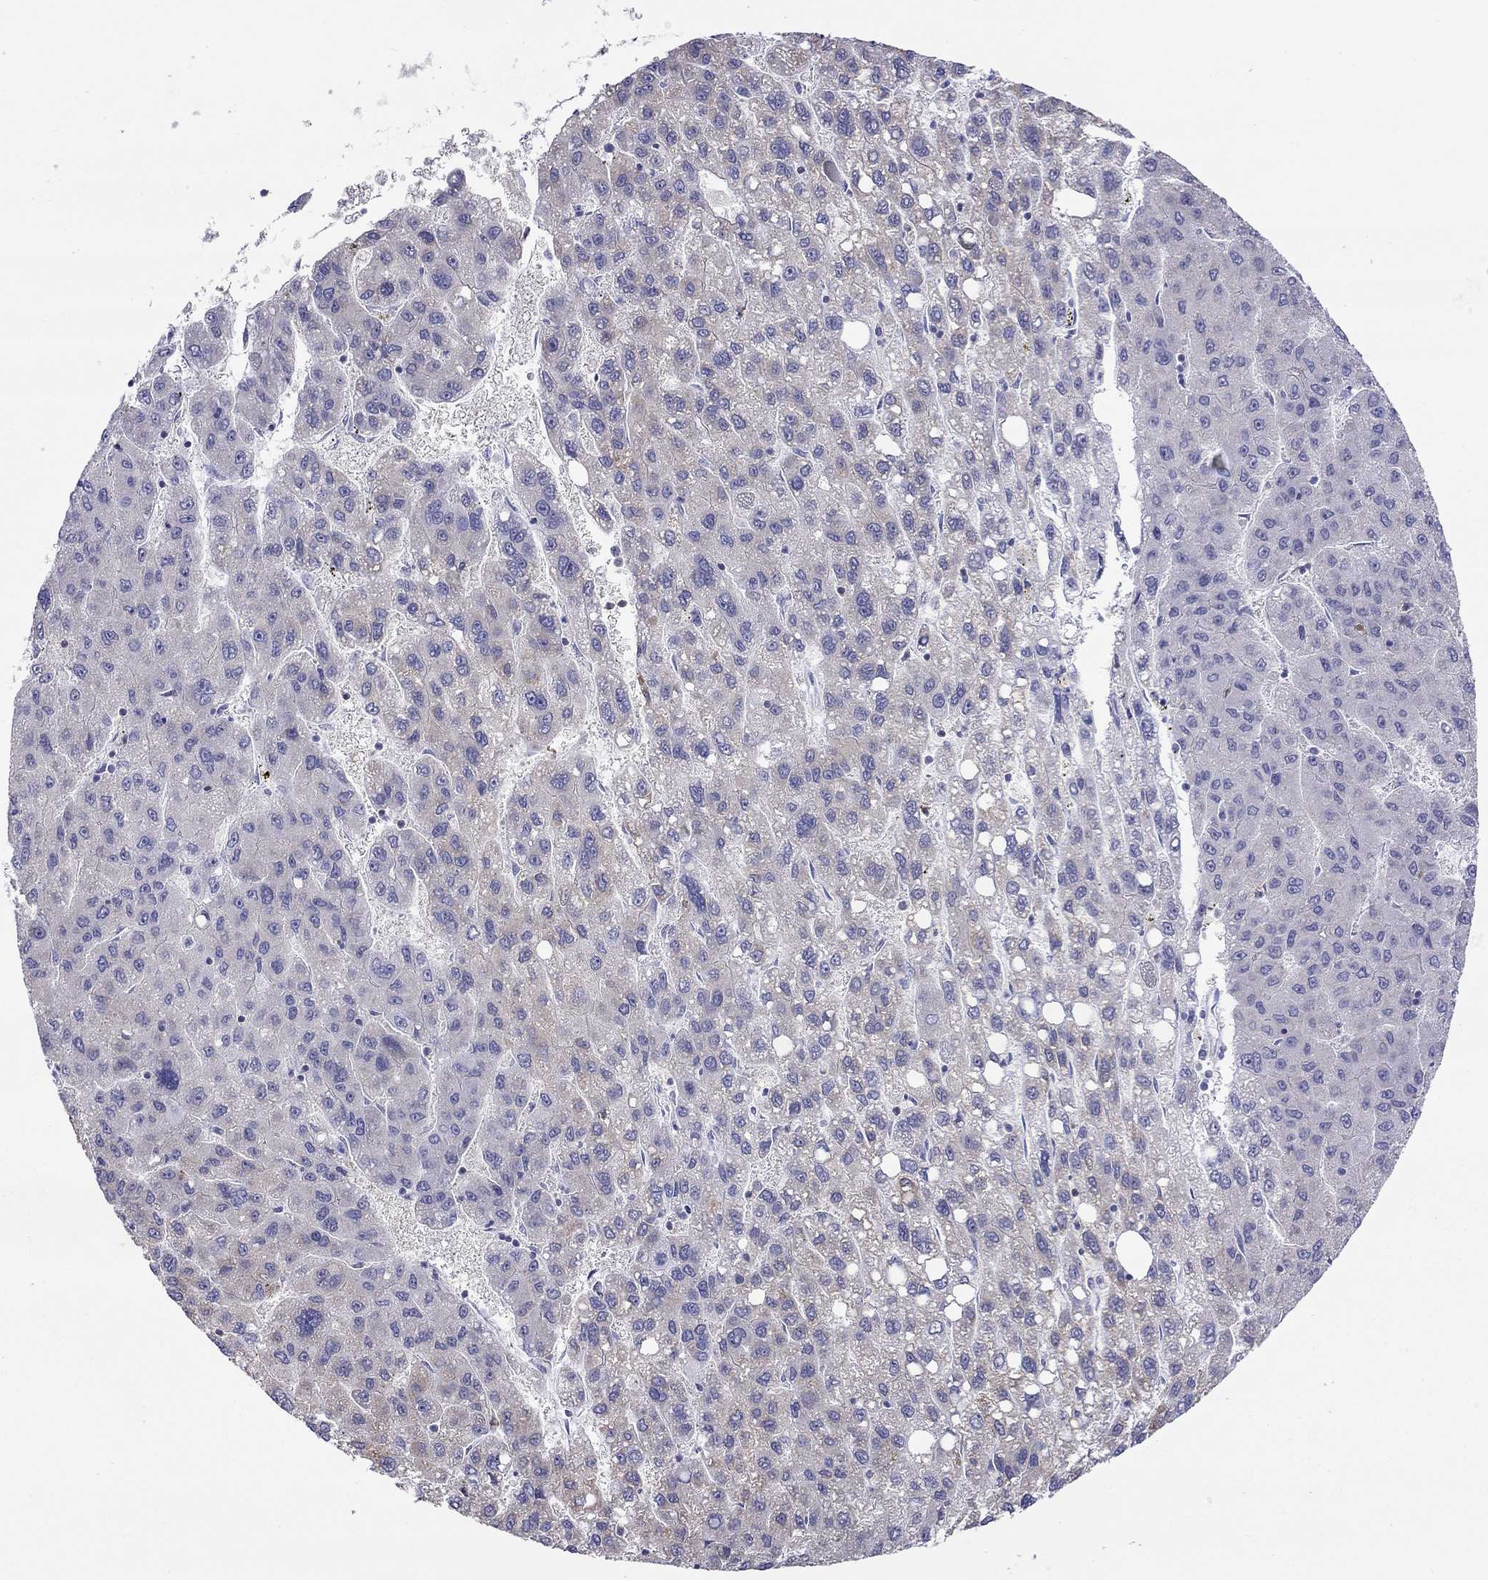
{"staining": {"intensity": "weak", "quantity": "<25%", "location": "cytoplasmic/membranous"}, "tissue": "liver cancer", "cell_type": "Tumor cells", "image_type": "cancer", "snomed": [{"axis": "morphology", "description": "Carcinoma, Hepatocellular, NOS"}, {"axis": "topography", "description": "Liver"}], "caption": "Histopathology image shows no protein expression in tumor cells of hepatocellular carcinoma (liver) tissue.", "gene": "SLC46A2", "patient": {"sex": "female", "age": 82}}